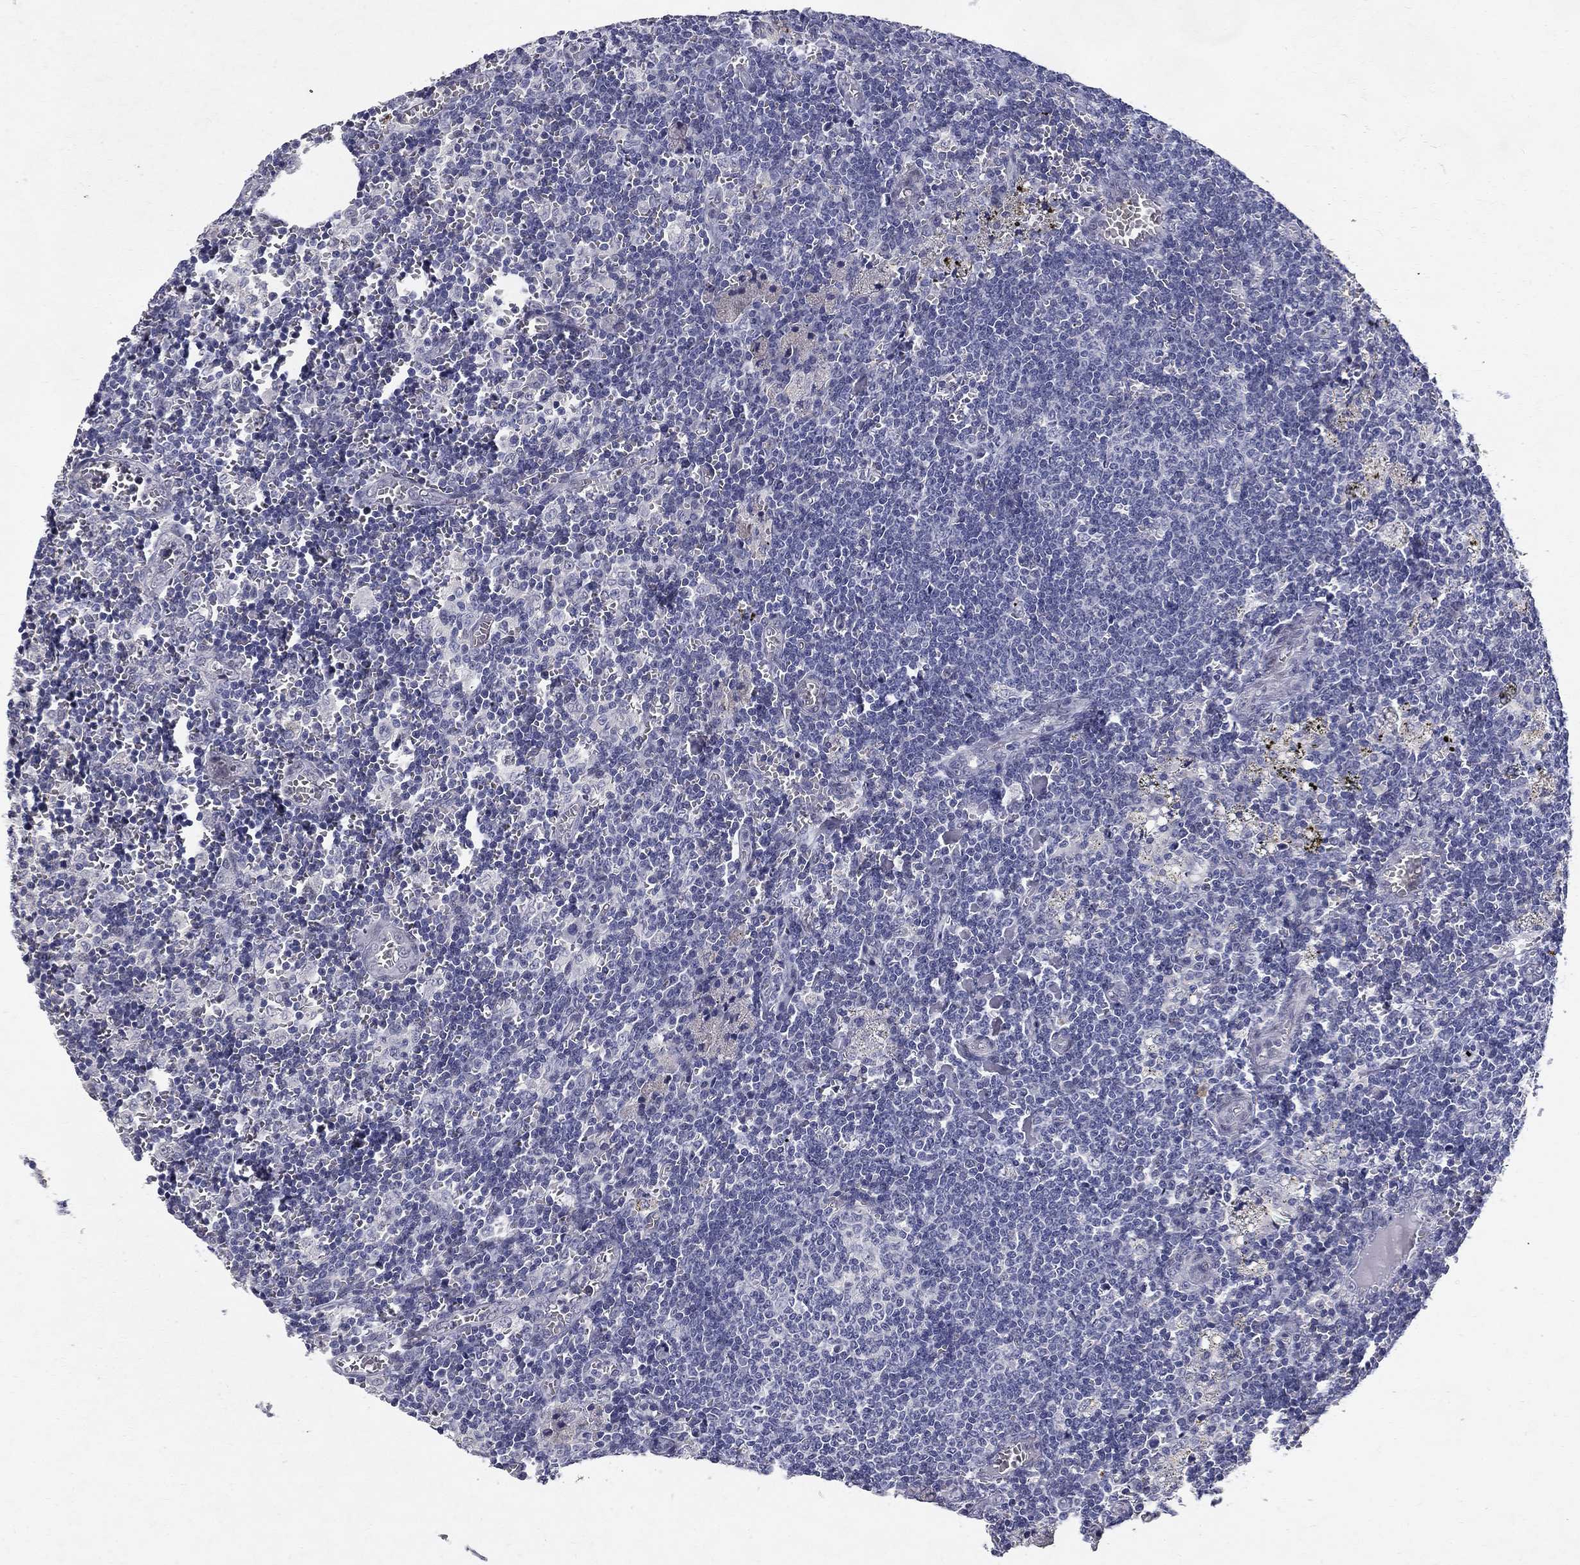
{"staining": {"intensity": "negative", "quantity": "none", "location": "none"}, "tissue": "lymph node", "cell_type": "Germinal center cells", "image_type": "normal", "snomed": [{"axis": "morphology", "description": "Normal tissue, NOS"}, {"axis": "topography", "description": "Lymph node"}], "caption": "Immunohistochemistry (IHC) of unremarkable human lymph node exhibits no positivity in germinal center cells.", "gene": "RBFOX1", "patient": {"sex": "male", "age": 62}}